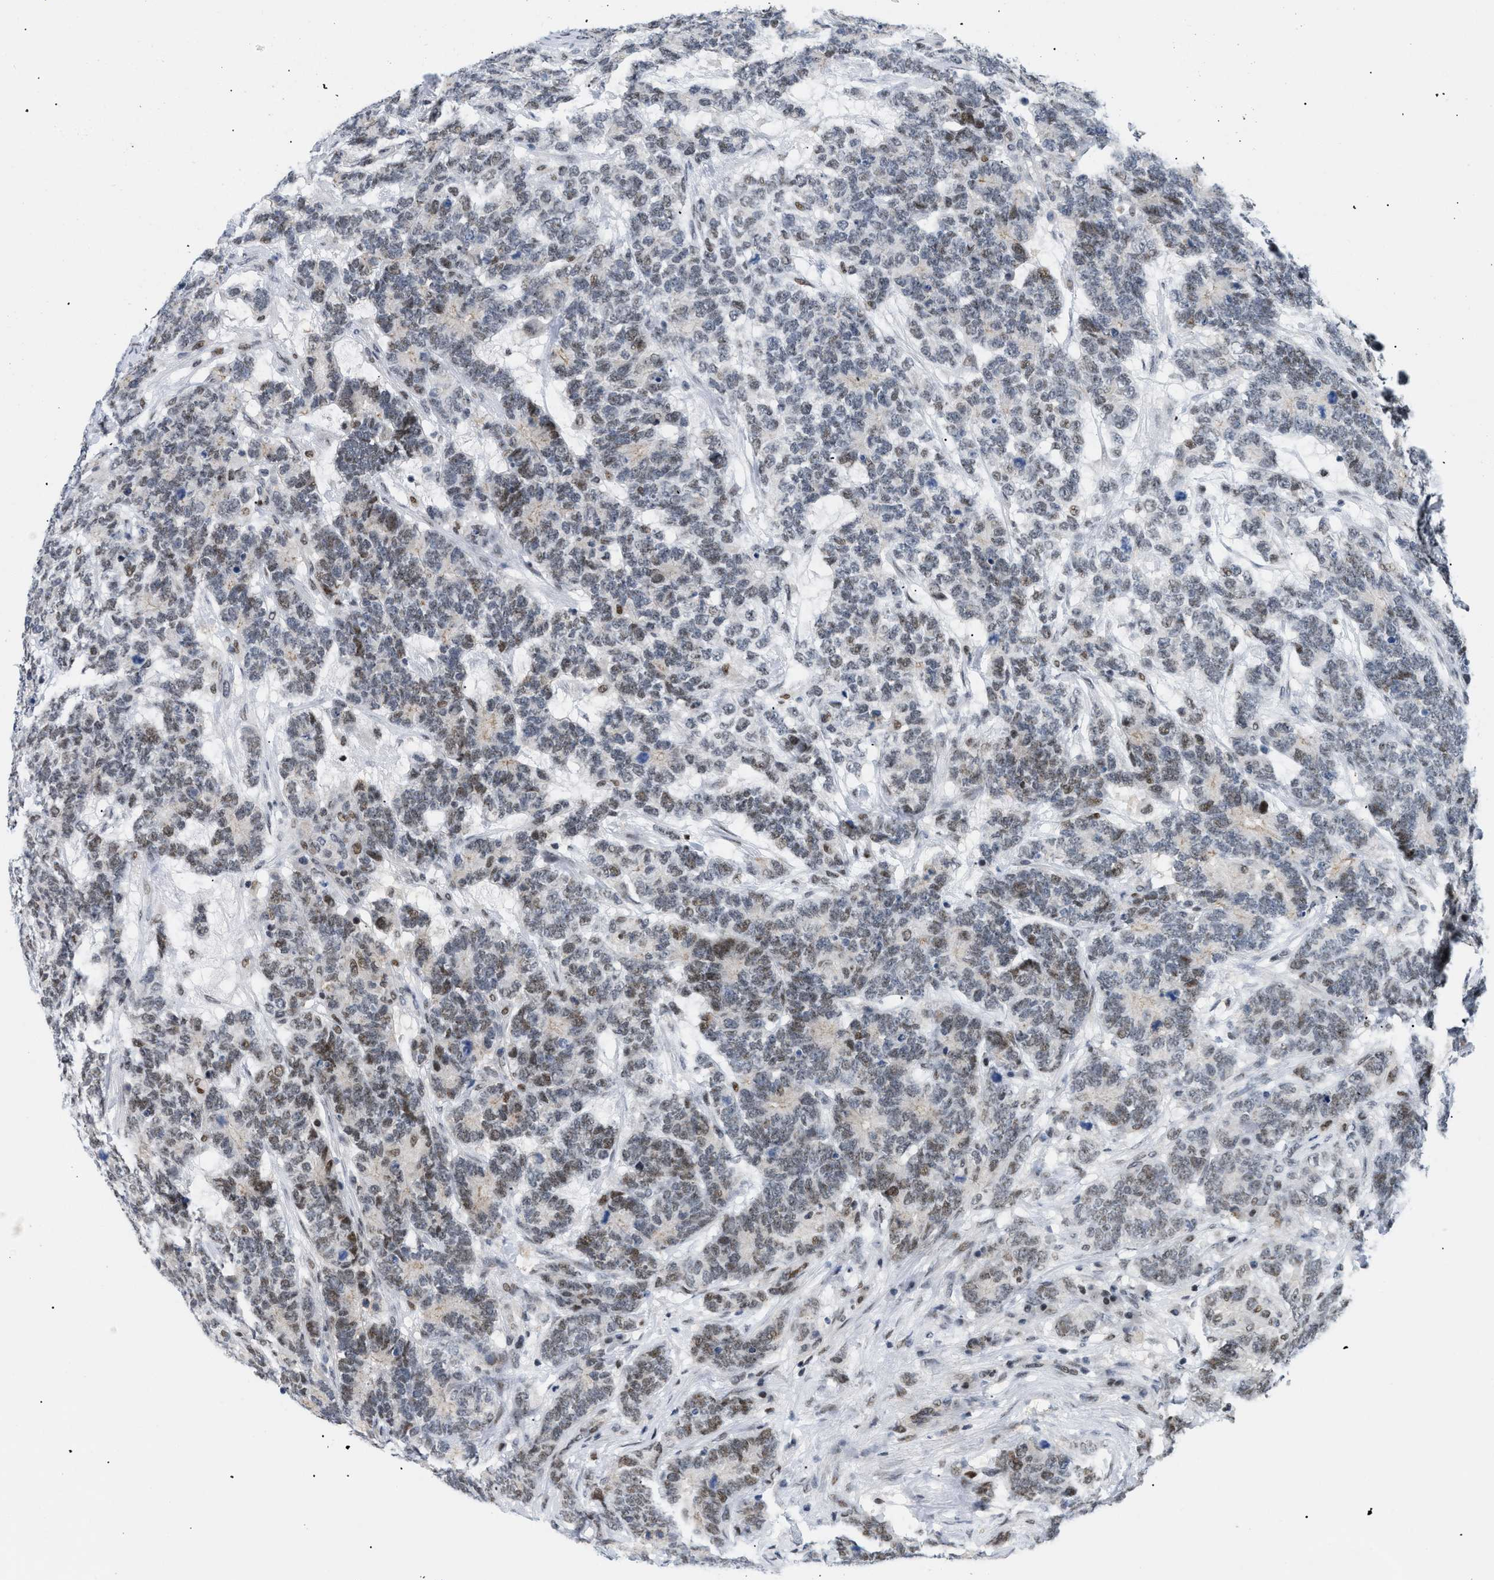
{"staining": {"intensity": "moderate", "quantity": "25%-75%", "location": "nuclear"}, "tissue": "testis cancer", "cell_type": "Tumor cells", "image_type": "cancer", "snomed": [{"axis": "morphology", "description": "Carcinoma, Embryonal, NOS"}, {"axis": "topography", "description": "Testis"}], "caption": "There is medium levels of moderate nuclear positivity in tumor cells of testis cancer, as demonstrated by immunohistochemical staining (brown color).", "gene": "MED1", "patient": {"sex": "male", "age": 26}}